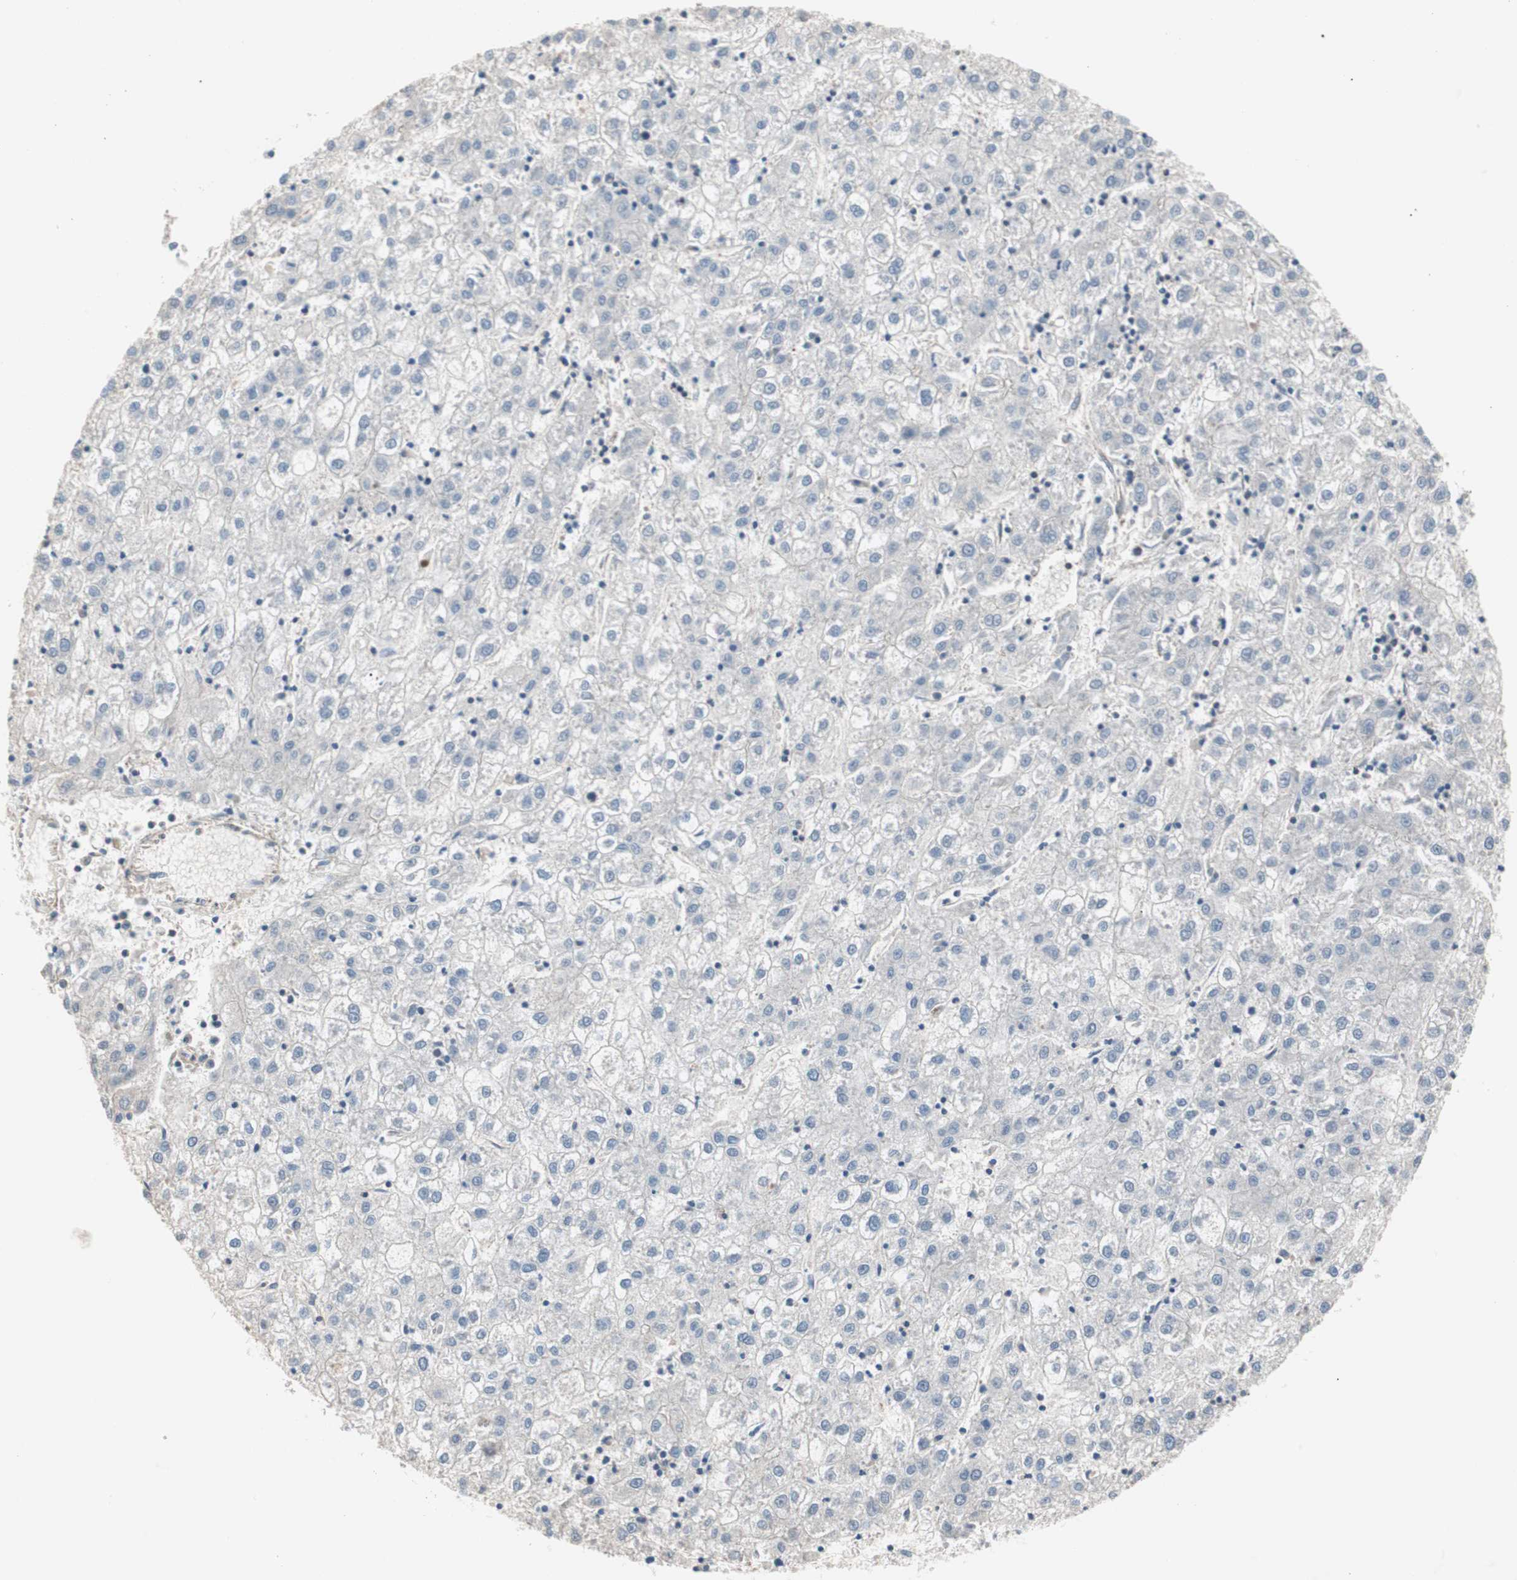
{"staining": {"intensity": "negative", "quantity": "none", "location": "none"}, "tissue": "liver cancer", "cell_type": "Tumor cells", "image_type": "cancer", "snomed": [{"axis": "morphology", "description": "Carcinoma, Hepatocellular, NOS"}, {"axis": "topography", "description": "Liver"}], "caption": "An IHC histopathology image of hepatocellular carcinoma (liver) is shown. There is no staining in tumor cells of hepatocellular carcinoma (liver).", "gene": "GPR160", "patient": {"sex": "male", "age": 72}}